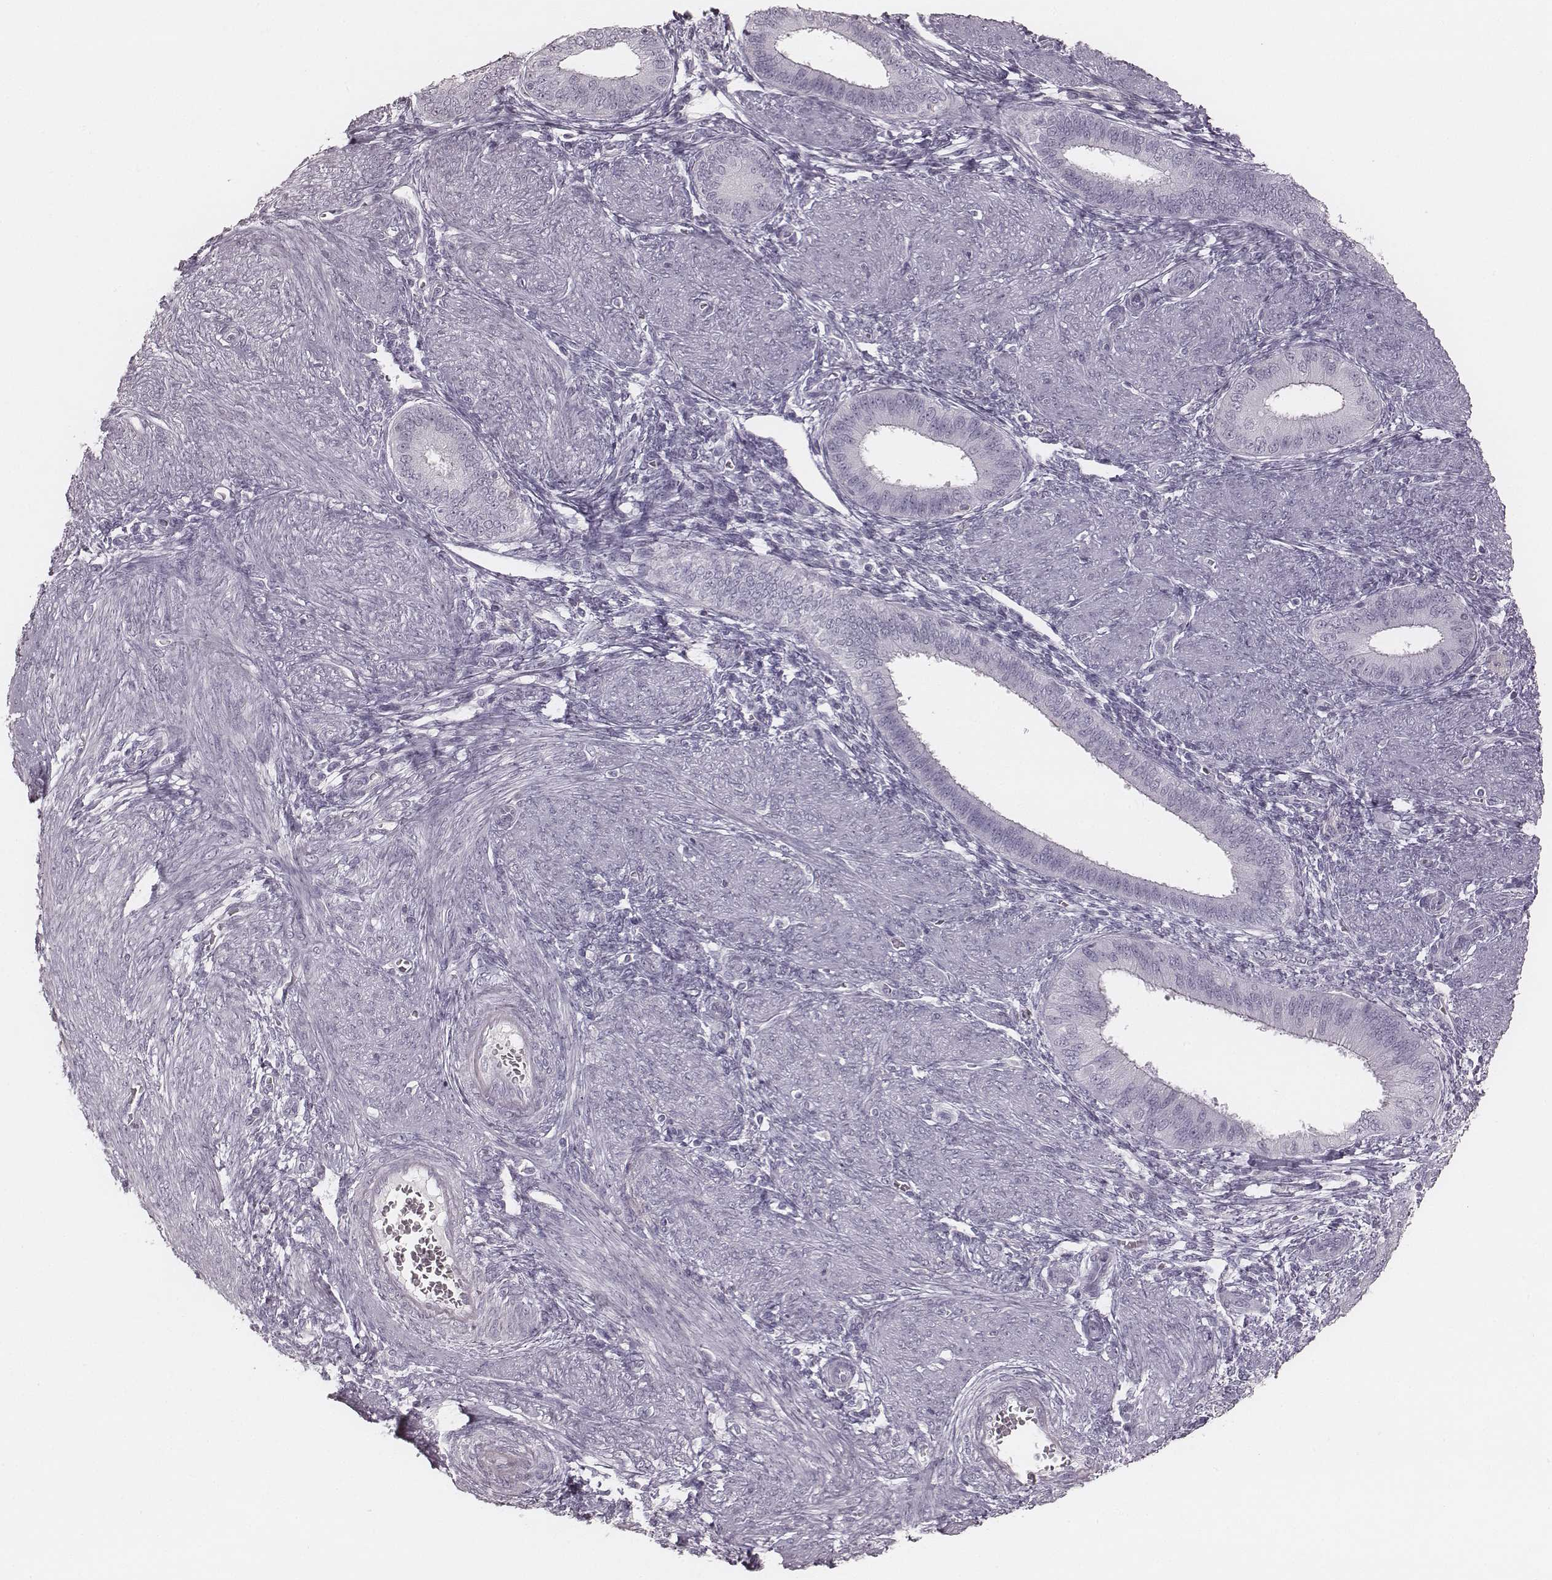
{"staining": {"intensity": "negative", "quantity": "none", "location": "none"}, "tissue": "endometrium", "cell_type": "Cells in endometrial stroma", "image_type": "normal", "snomed": [{"axis": "morphology", "description": "Normal tissue, NOS"}, {"axis": "topography", "description": "Endometrium"}], "caption": "Protein analysis of normal endometrium demonstrates no significant expression in cells in endometrial stroma. (Stains: DAB (3,3'-diaminobenzidine) immunohistochemistry with hematoxylin counter stain, Microscopy: brightfield microscopy at high magnification).", "gene": "ENSG00000285837", "patient": {"sex": "female", "age": 39}}